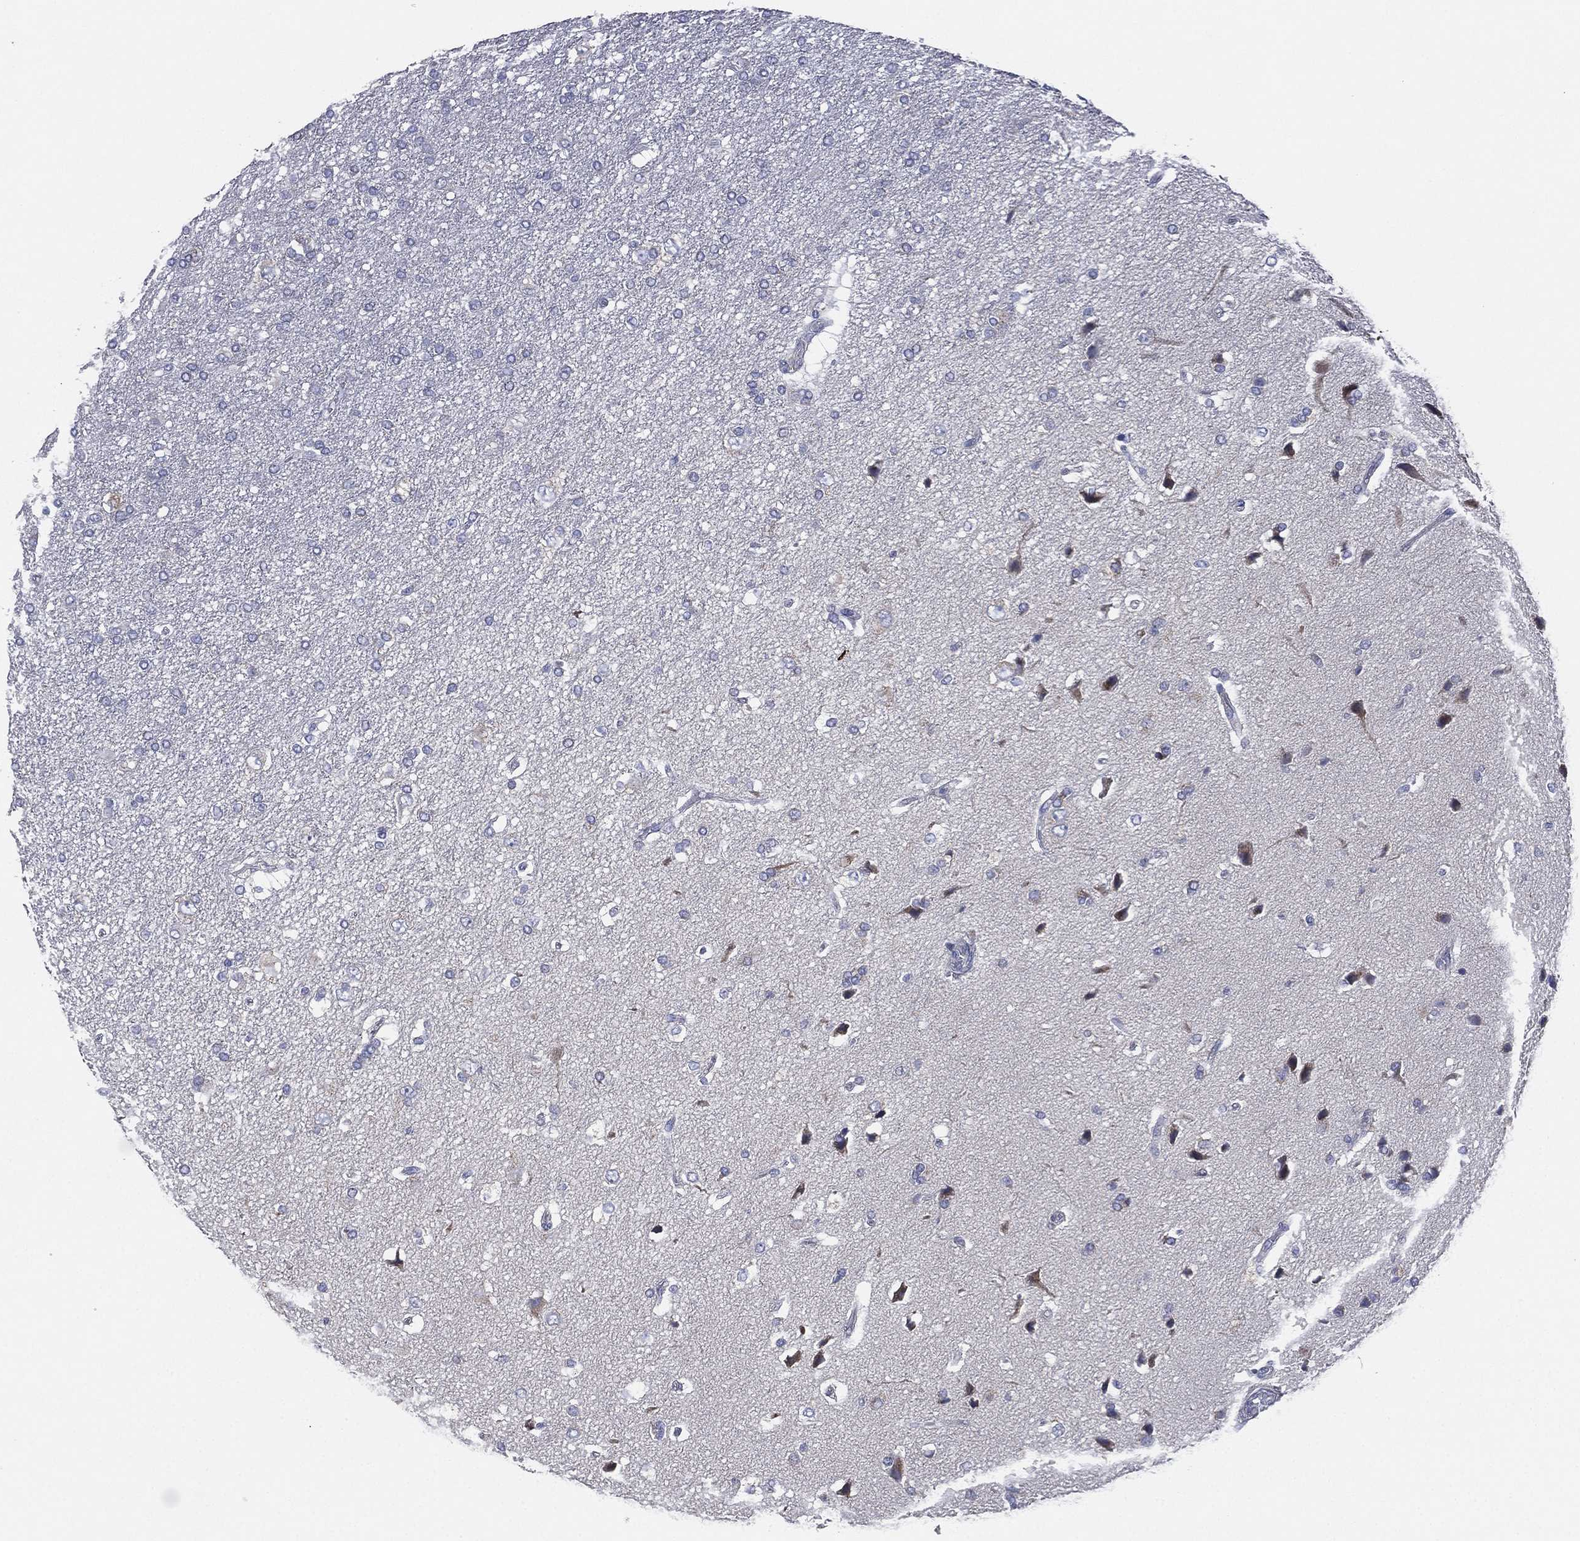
{"staining": {"intensity": "negative", "quantity": "none", "location": "none"}, "tissue": "glioma", "cell_type": "Tumor cells", "image_type": "cancer", "snomed": [{"axis": "morphology", "description": "Glioma, malignant, High grade"}, {"axis": "topography", "description": "Brain"}], "caption": "Protein analysis of glioma reveals no significant positivity in tumor cells.", "gene": "ATP8A2", "patient": {"sex": "female", "age": 63}}